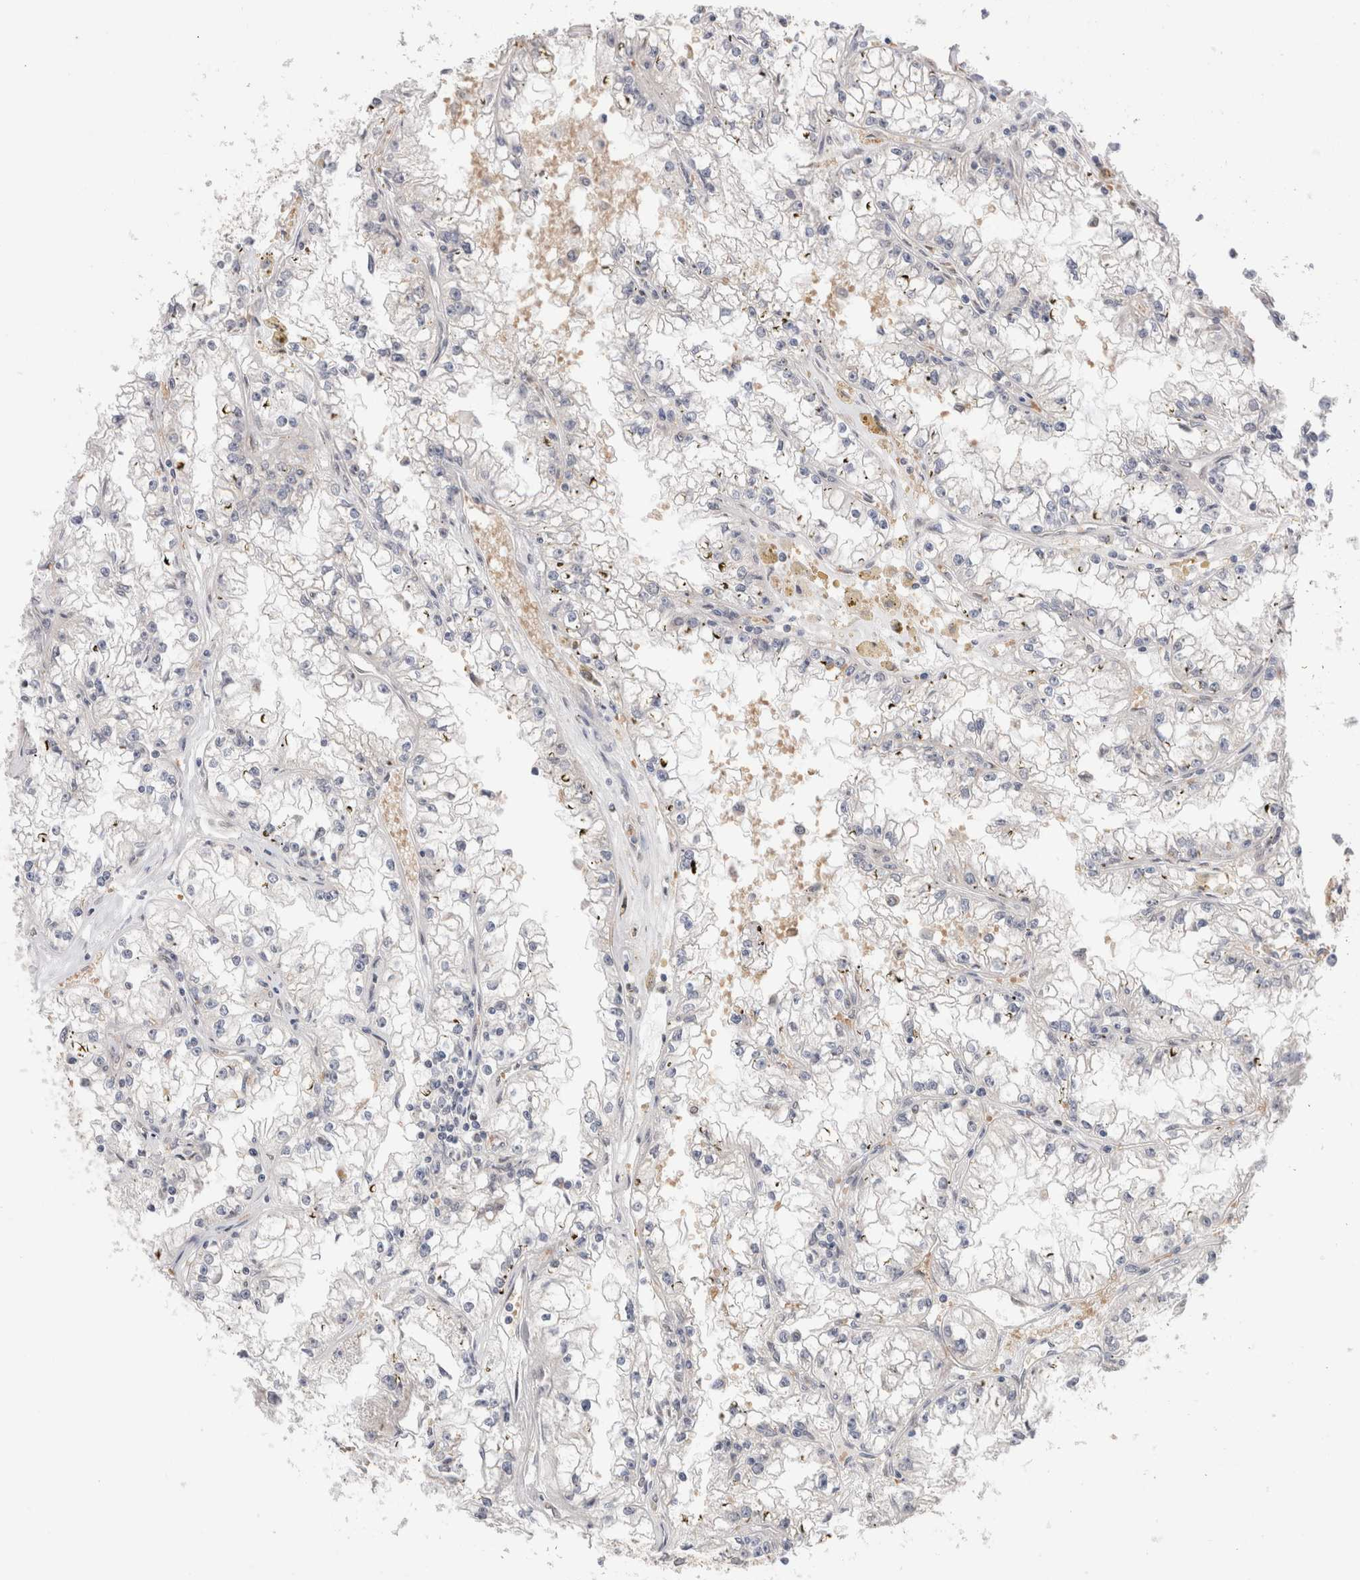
{"staining": {"intensity": "negative", "quantity": "none", "location": "none"}, "tissue": "renal cancer", "cell_type": "Tumor cells", "image_type": "cancer", "snomed": [{"axis": "morphology", "description": "Adenocarcinoma, NOS"}, {"axis": "topography", "description": "Kidney"}], "caption": "Tumor cells show no significant staining in renal cancer (adenocarcinoma).", "gene": "NDOR1", "patient": {"sex": "male", "age": 56}}